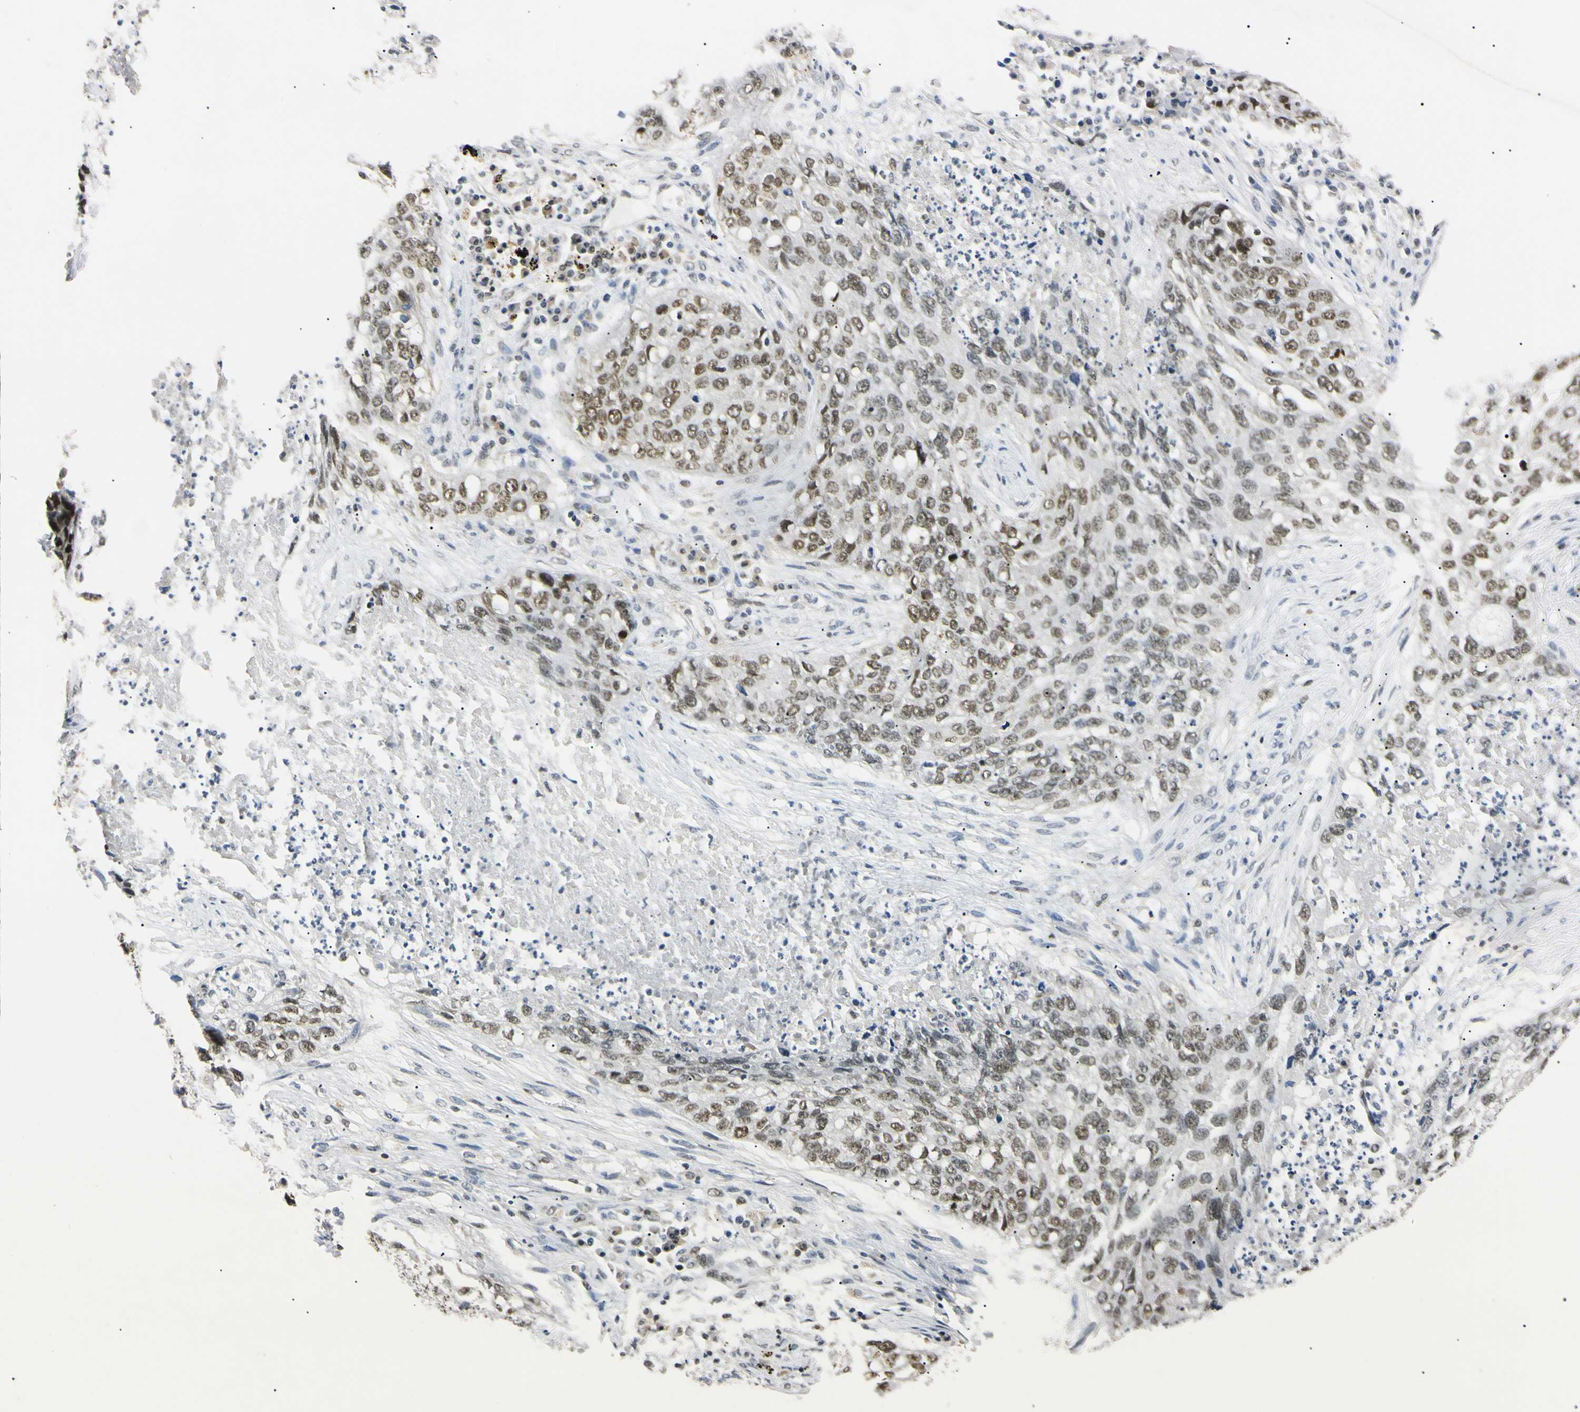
{"staining": {"intensity": "moderate", "quantity": ">75%", "location": "nuclear"}, "tissue": "lung cancer", "cell_type": "Tumor cells", "image_type": "cancer", "snomed": [{"axis": "morphology", "description": "Squamous cell carcinoma, NOS"}, {"axis": "topography", "description": "Lung"}], "caption": "Protein staining shows moderate nuclear staining in about >75% of tumor cells in lung cancer.", "gene": "SMARCA5", "patient": {"sex": "female", "age": 63}}